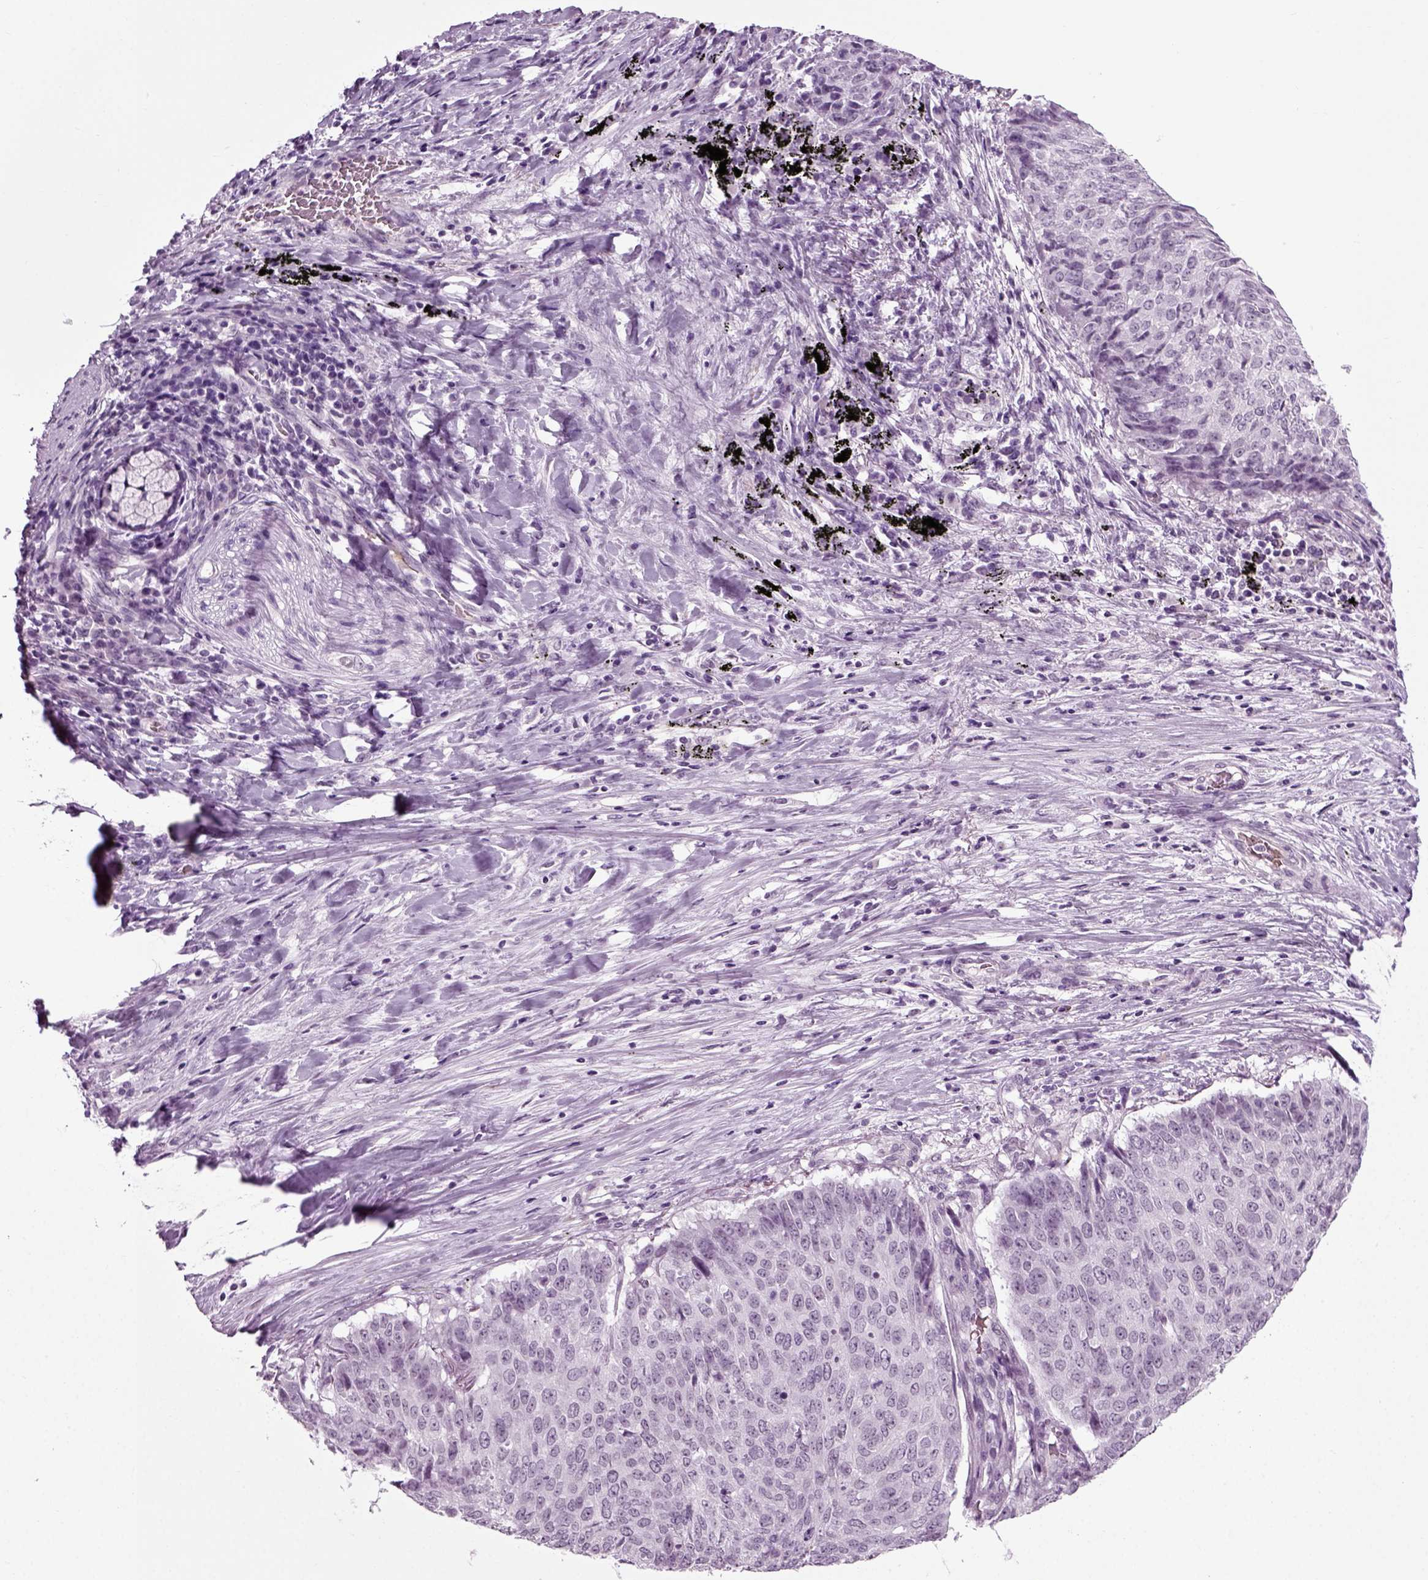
{"staining": {"intensity": "negative", "quantity": "none", "location": "none"}, "tissue": "lung cancer", "cell_type": "Tumor cells", "image_type": "cancer", "snomed": [{"axis": "morphology", "description": "Normal tissue, NOS"}, {"axis": "morphology", "description": "Squamous cell carcinoma, NOS"}, {"axis": "topography", "description": "Bronchus"}, {"axis": "topography", "description": "Lung"}], "caption": "This is a micrograph of IHC staining of lung squamous cell carcinoma, which shows no positivity in tumor cells. (Stains: DAB (3,3'-diaminobenzidine) immunohistochemistry (IHC) with hematoxylin counter stain, Microscopy: brightfield microscopy at high magnification).", "gene": "ZC2HC1C", "patient": {"sex": "male", "age": 64}}